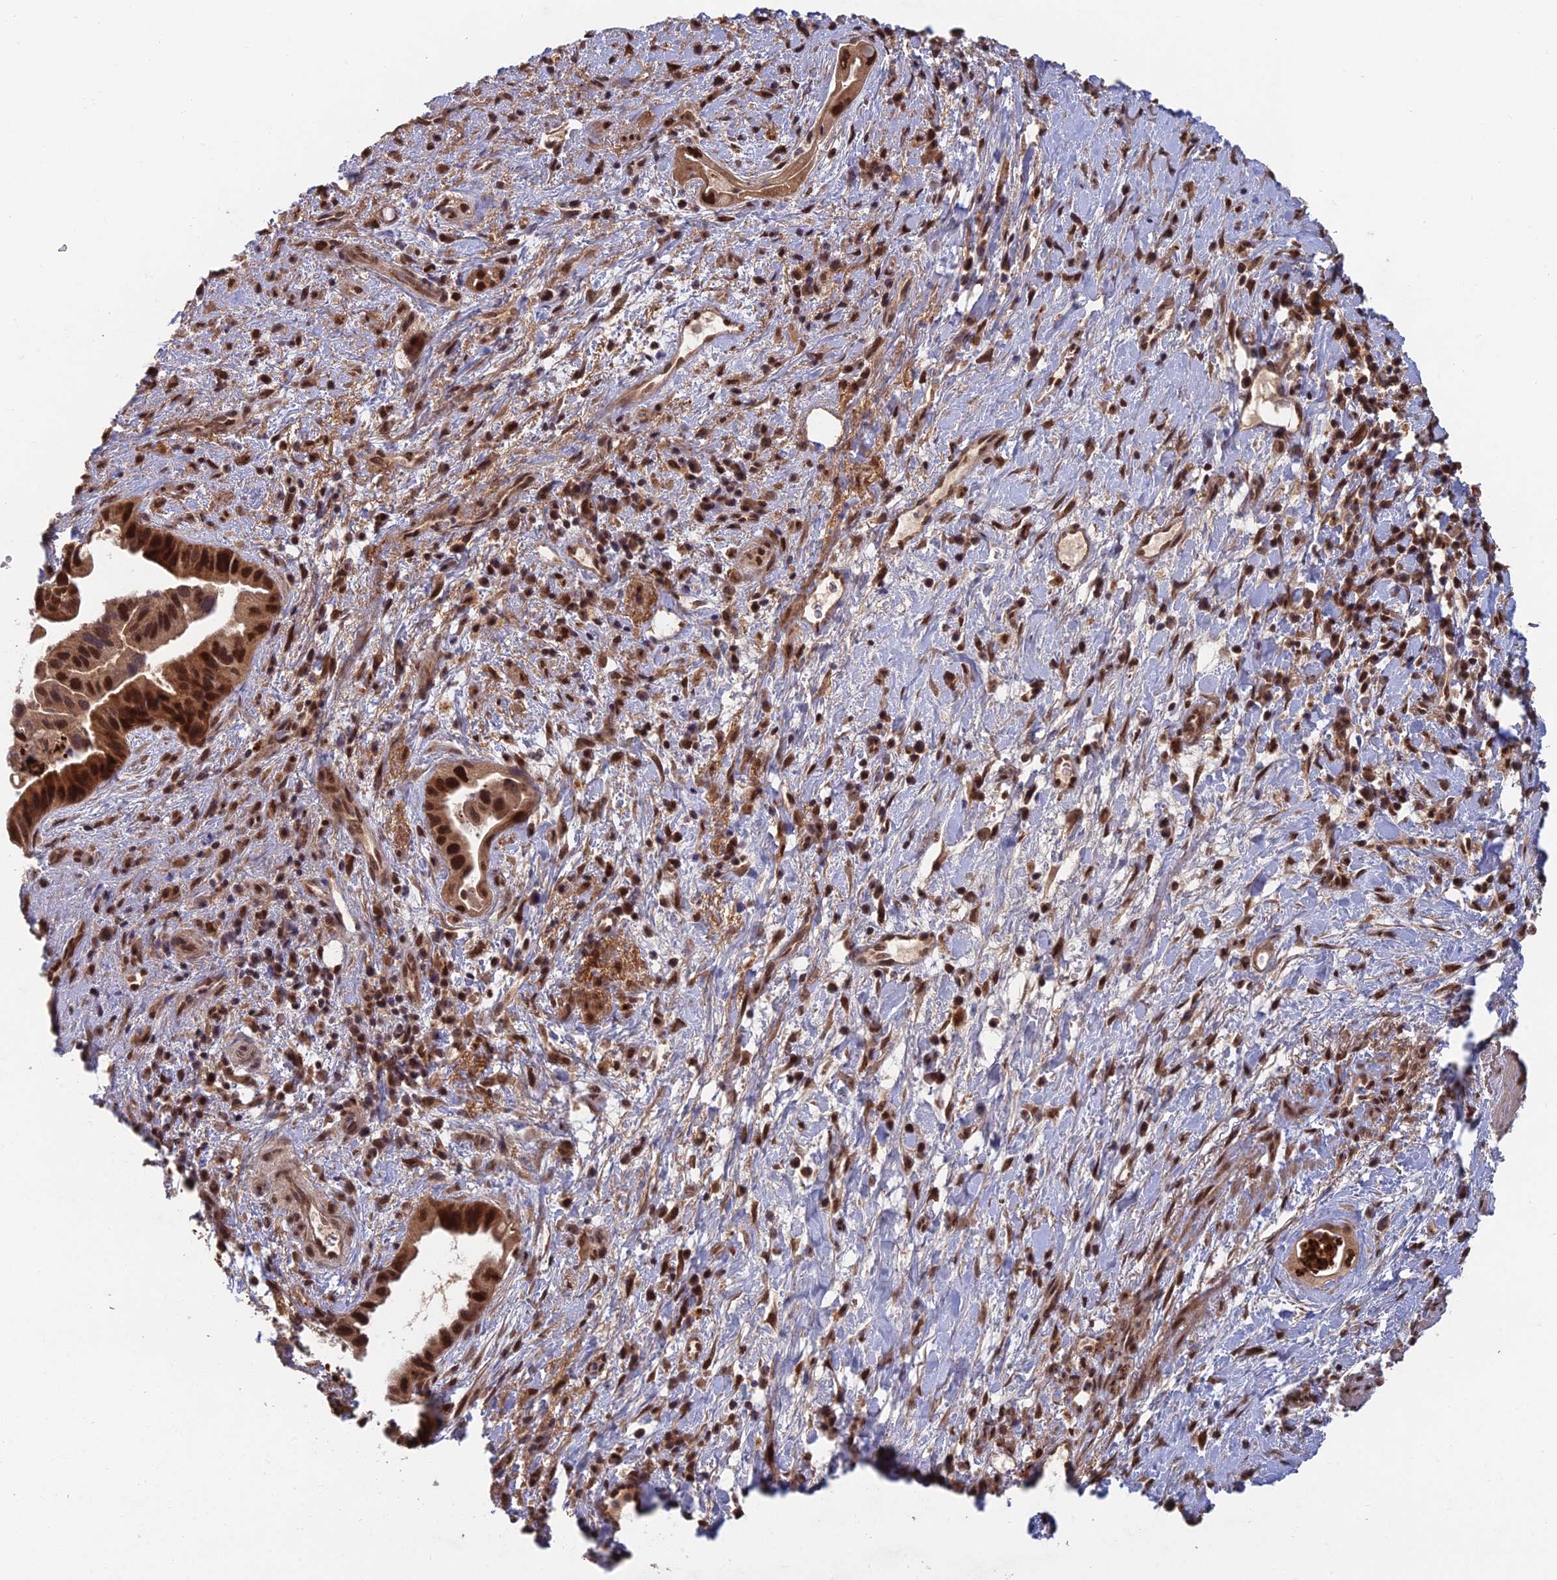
{"staining": {"intensity": "strong", "quantity": ">75%", "location": "nuclear"}, "tissue": "pancreatic cancer", "cell_type": "Tumor cells", "image_type": "cancer", "snomed": [{"axis": "morphology", "description": "Adenocarcinoma, NOS"}, {"axis": "topography", "description": "Pancreas"}], "caption": "Pancreatic cancer (adenocarcinoma) tissue exhibits strong nuclear expression in about >75% of tumor cells, visualized by immunohistochemistry. Ihc stains the protein in brown and the nuclei are stained blue.", "gene": "RANBP3", "patient": {"sex": "female", "age": 77}}